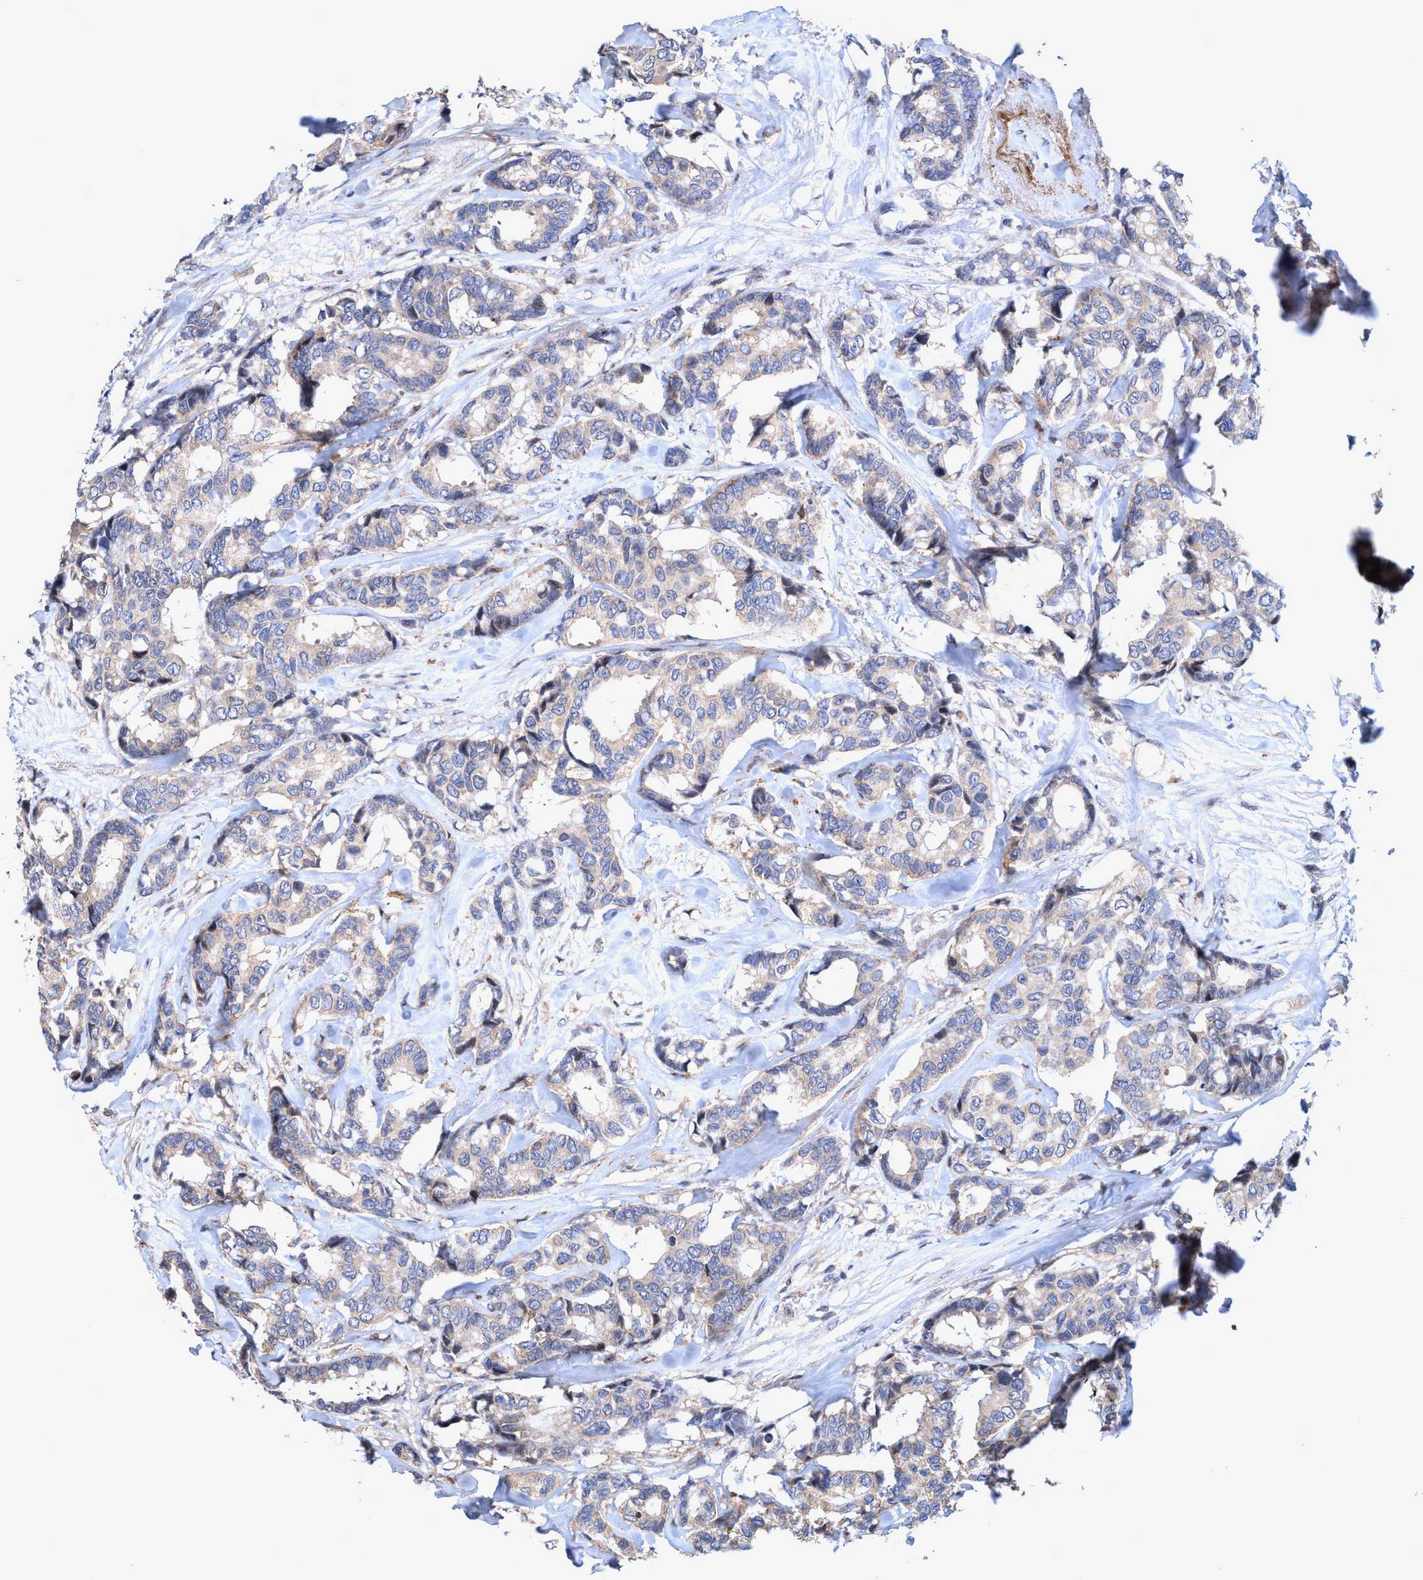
{"staining": {"intensity": "weak", "quantity": "25%-75%", "location": "cytoplasmic/membranous"}, "tissue": "breast cancer", "cell_type": "Tumor cells", "image_type": "cancer", "snomed": [{"axis": "morphology", "description": "Duct carcinoma"}, {"axis": "topography", "description": "Breast"}], "caption": "This photomicrograph demonstrates breast cancer stained with IHC to label a protein in brown. The cytoplasmic/membranous of tumor cells show weak positivity for the protein. Nuclei are counter-stained blue.", "gene": "ZNF677", "patient": {"sex": "female", "age": 87}}